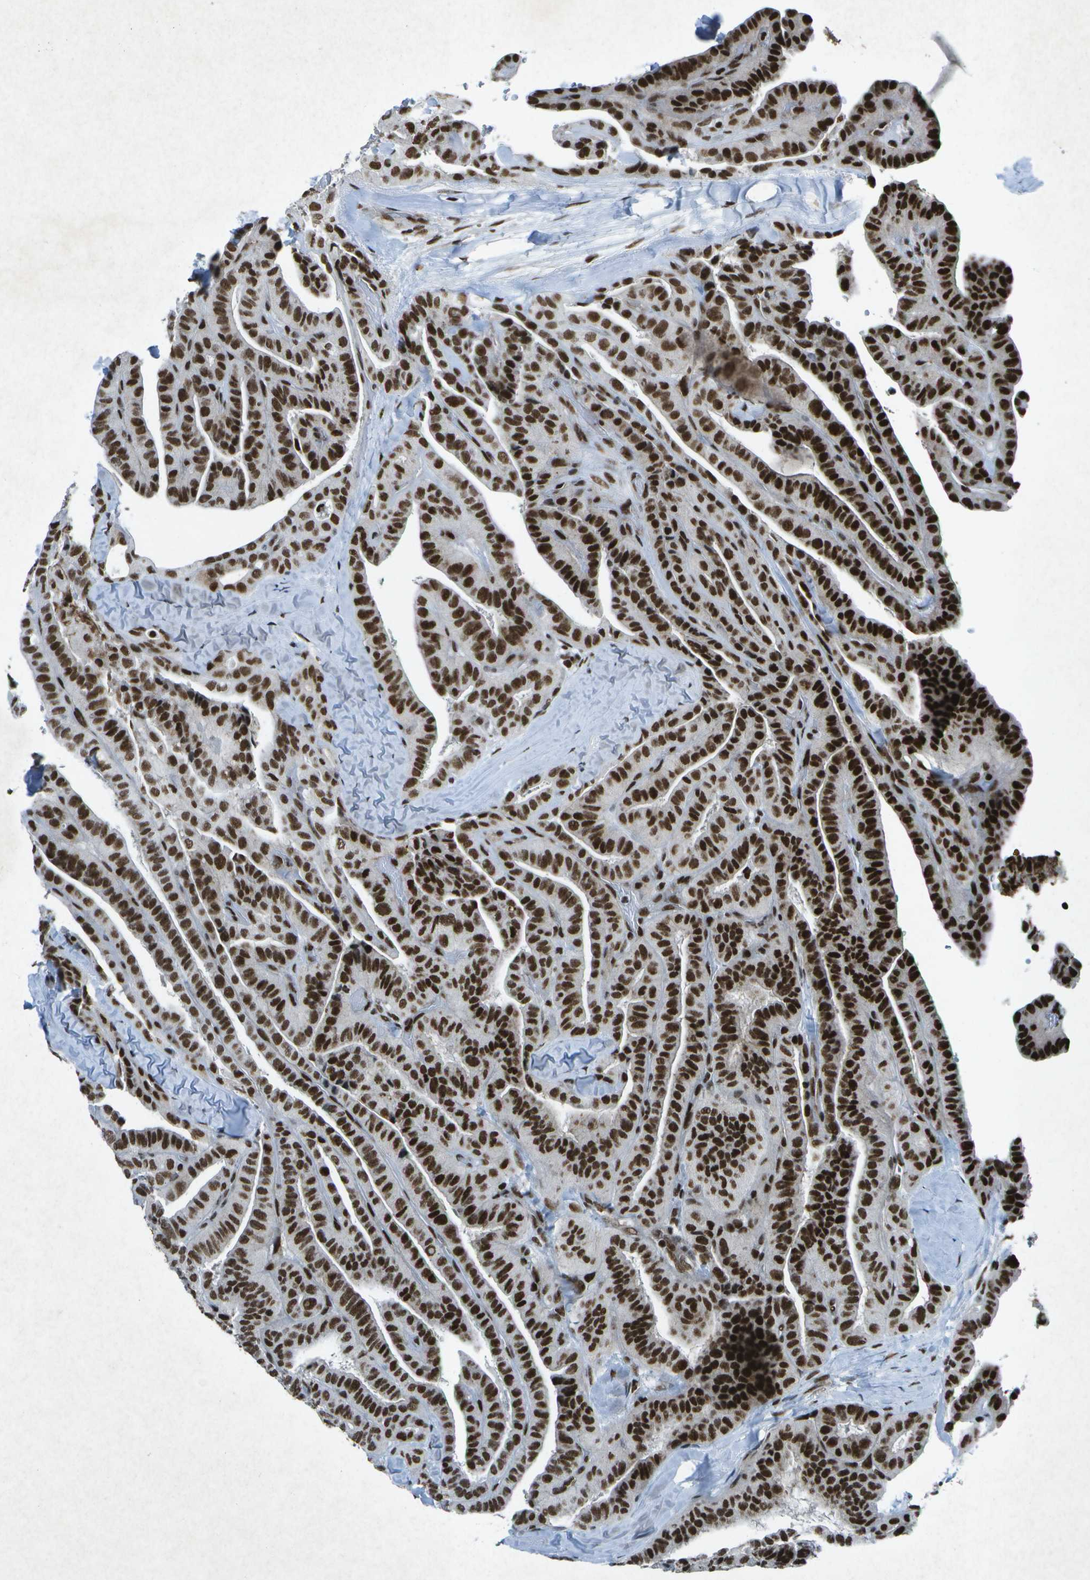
{"staining": {"intensity": "strong", "quantity": ">75%", "location": "nuclear"}, "tissue": "thyroid cancer", "cell_type": "Tumor cells", "image_type": "cancer", "snomed": [{"axis": "morphology", "description": "Papillary adenocarcinoma, NOS"}, {"axis": "topography", "description": "Thyroid gland"}], "caption": "Immunohistochemical staining of human papillary adenocarcinoma (thyroid) shows strong nuclear protein staining in about >75% of tumor cells.", "gene": "MTA2", "patient": {"sex": "male", "age": 77}}